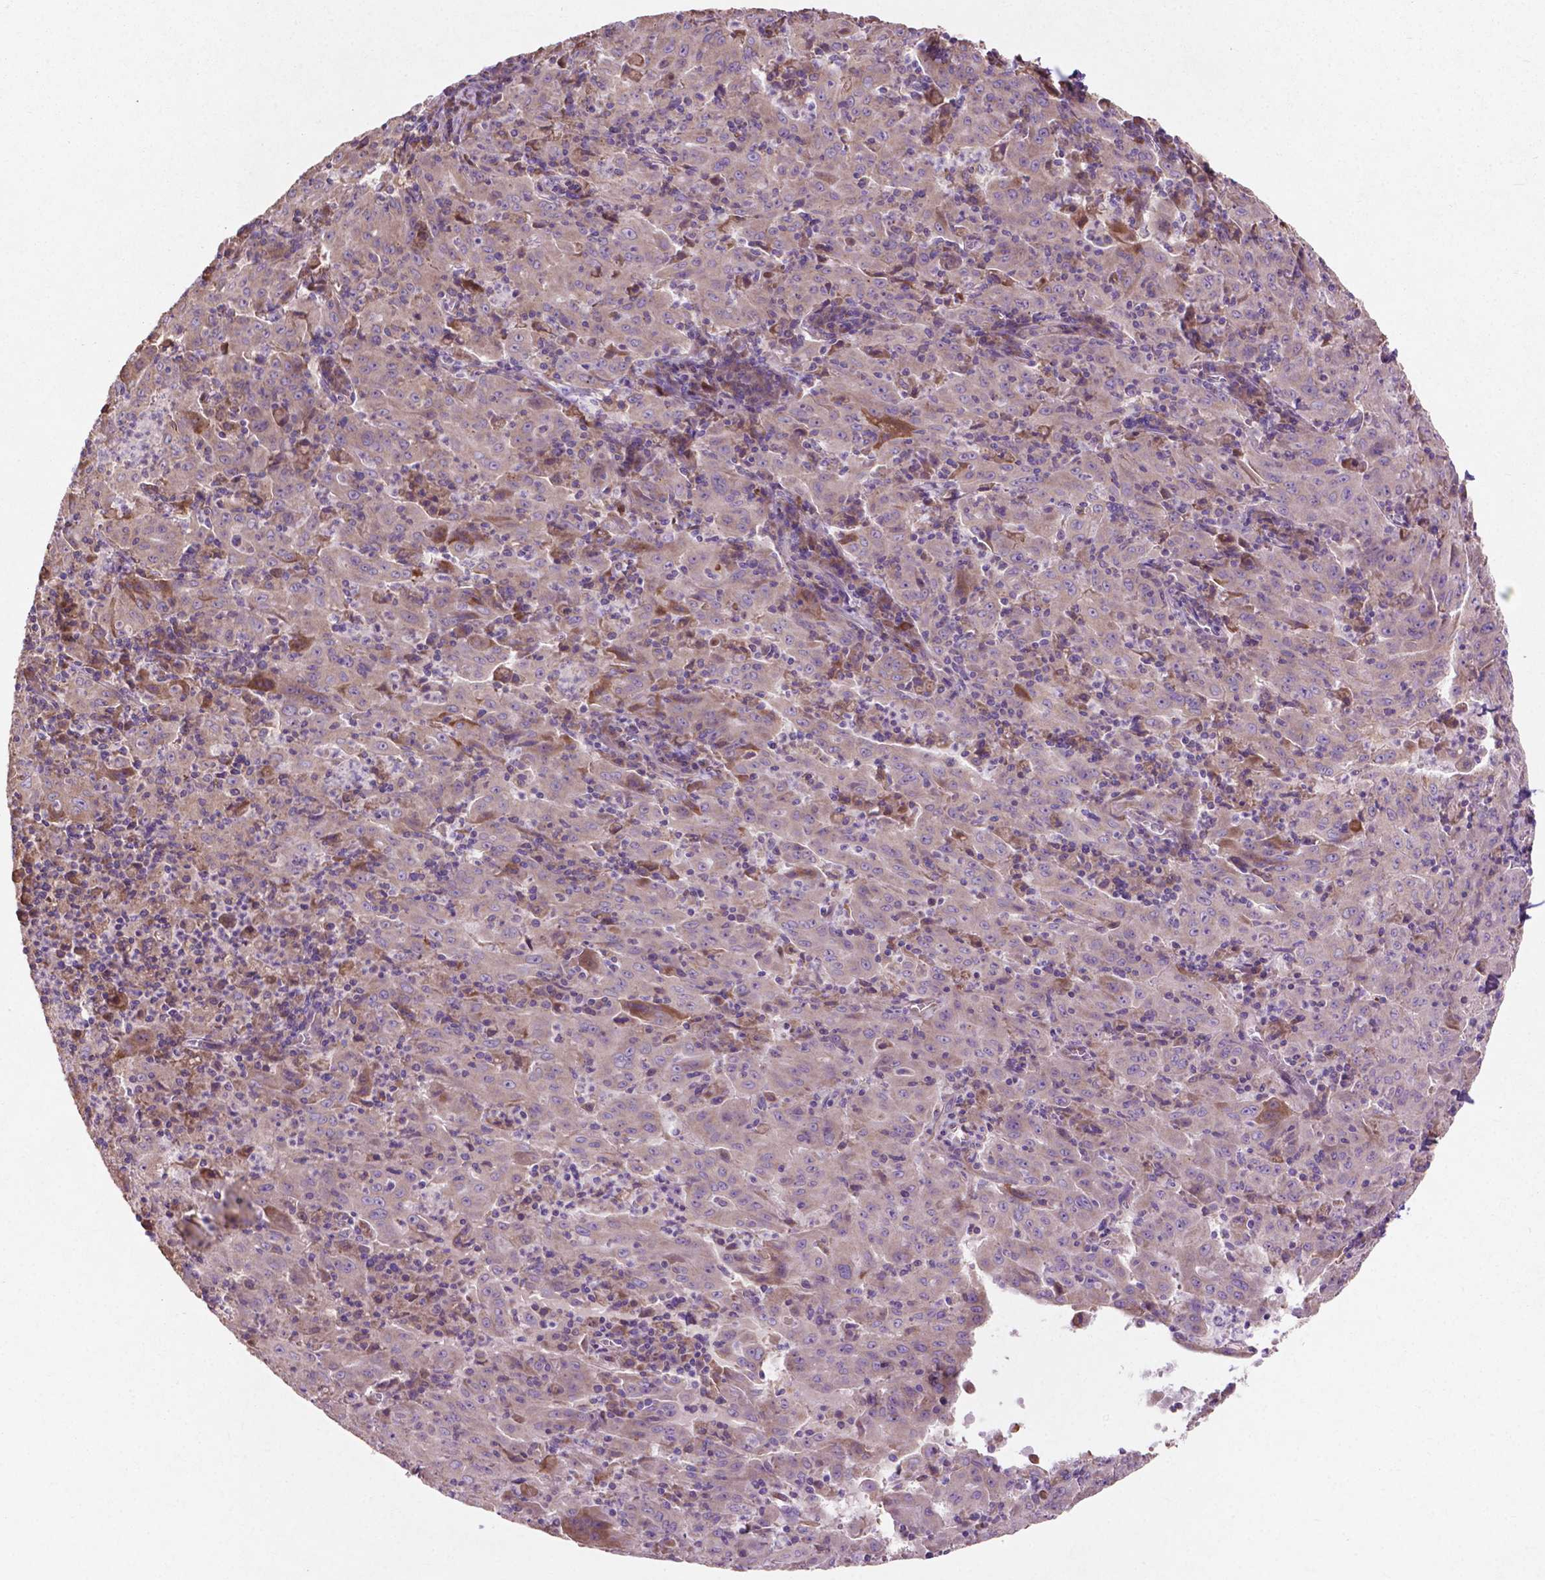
{"staining": {"intensity": "weak", "quantity": "<25%", "location": "cytoplasmic/membranous"}, "tissue": "pancreatic cancer", "cell_type": "Tumor cells", "image_type": "cancer", "snomed": [{"axis": "morphology", "description": "Adenocarcinoma, NOS"}, {"axis": "topography", "description": "Pancreas"}], "caption": "Human pancreatic cancer stained for a protein using IHC exhibits no positivity in tumor cells.", "gene": "MBTPS1", "patient": {"sex": "male", "age": 63}}